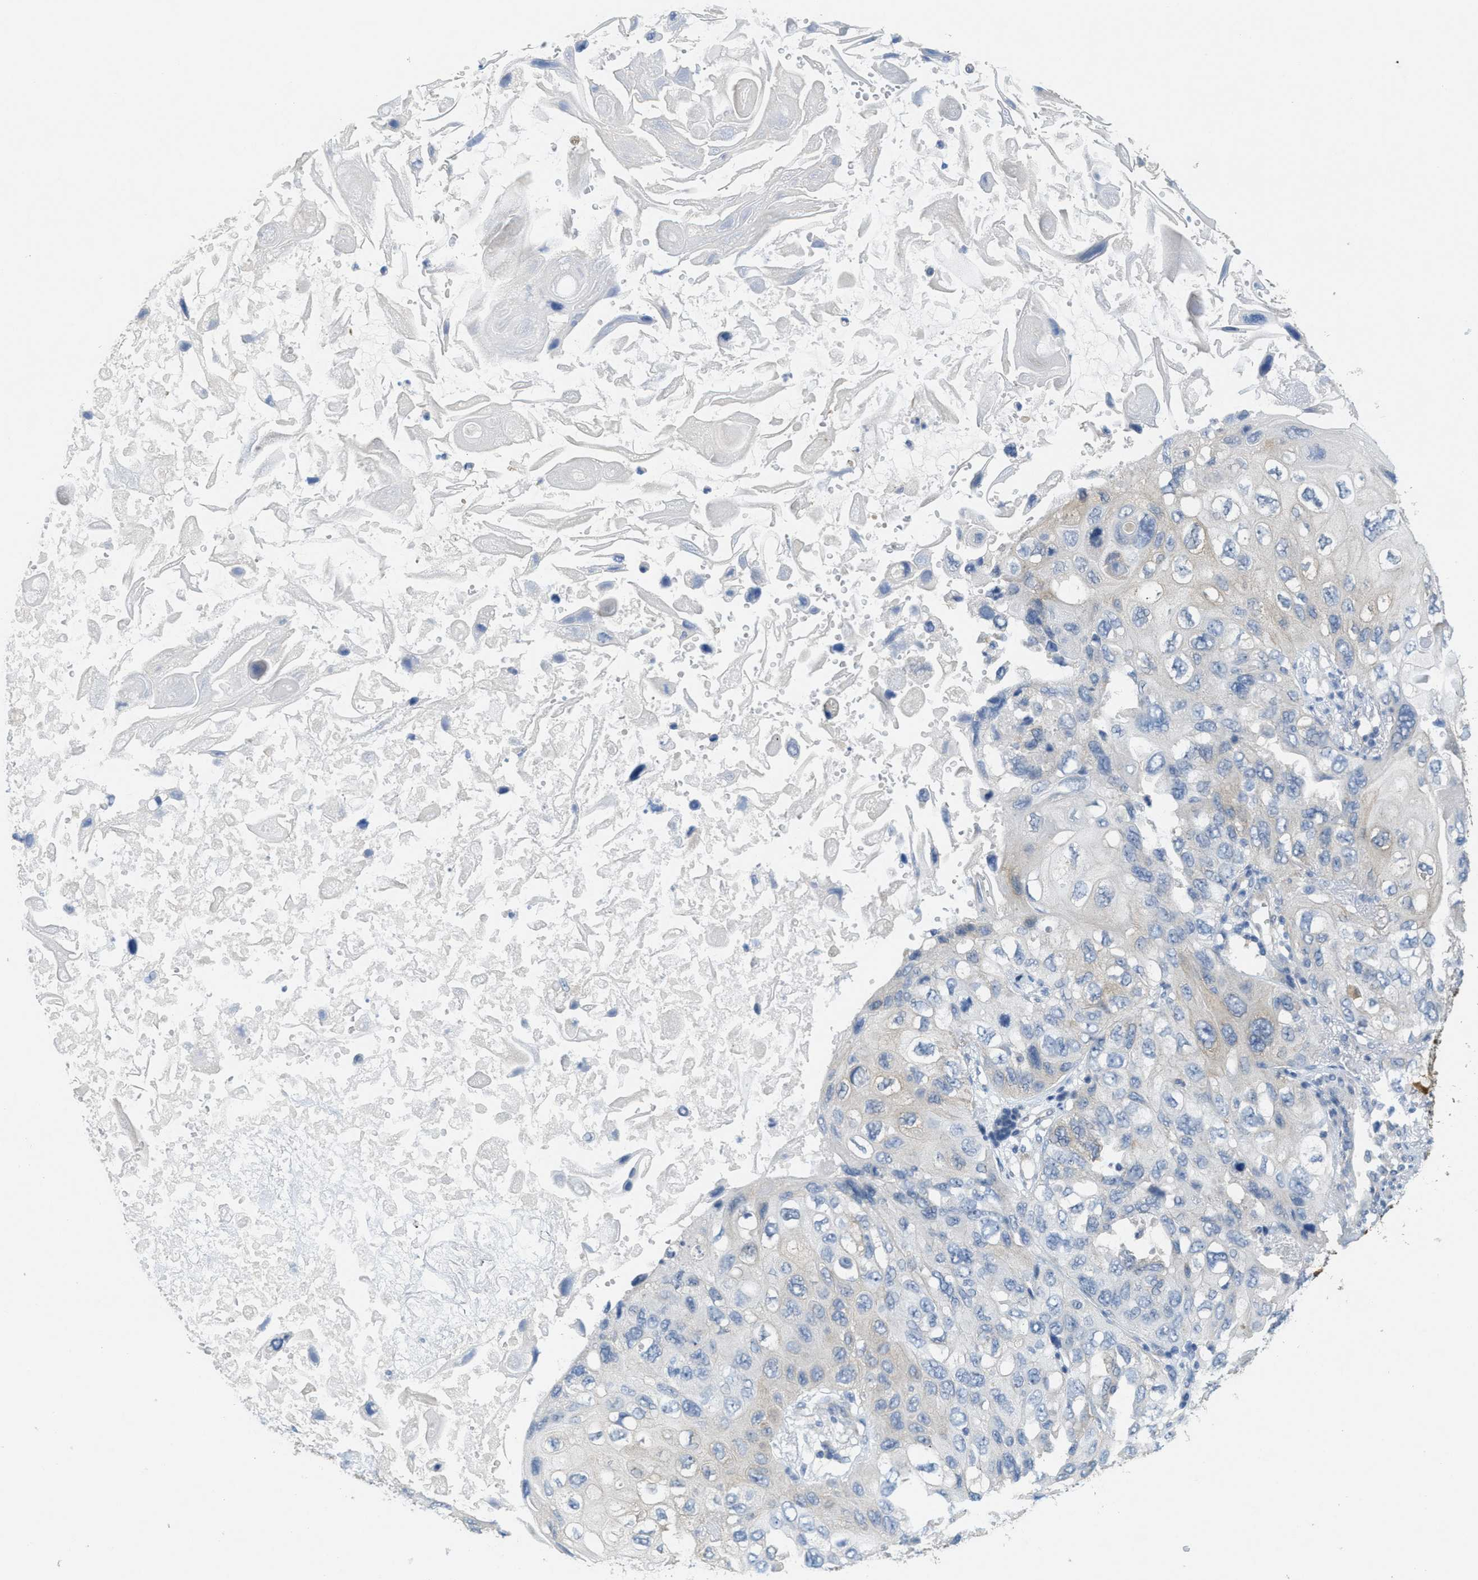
{"staining": {"intensity": "negative", "quantity": "none", "location": "none"}, "tissue": "lung cancer", "cell_type": "Tumor cells", "image_type": "cancer", "snomed": [{"axis": "morphology", "description": "Squamous cell carcinoma, NOS"}, {"axis": "topography", "description": "Lung"}], "caption": "DAB immunohistochemical staining of lung squamous cell carcinoma exhibits no significant expression in tumor cells.", "gene": "ZFYVE9", "patient": {"sex": "female", "age": 73}}